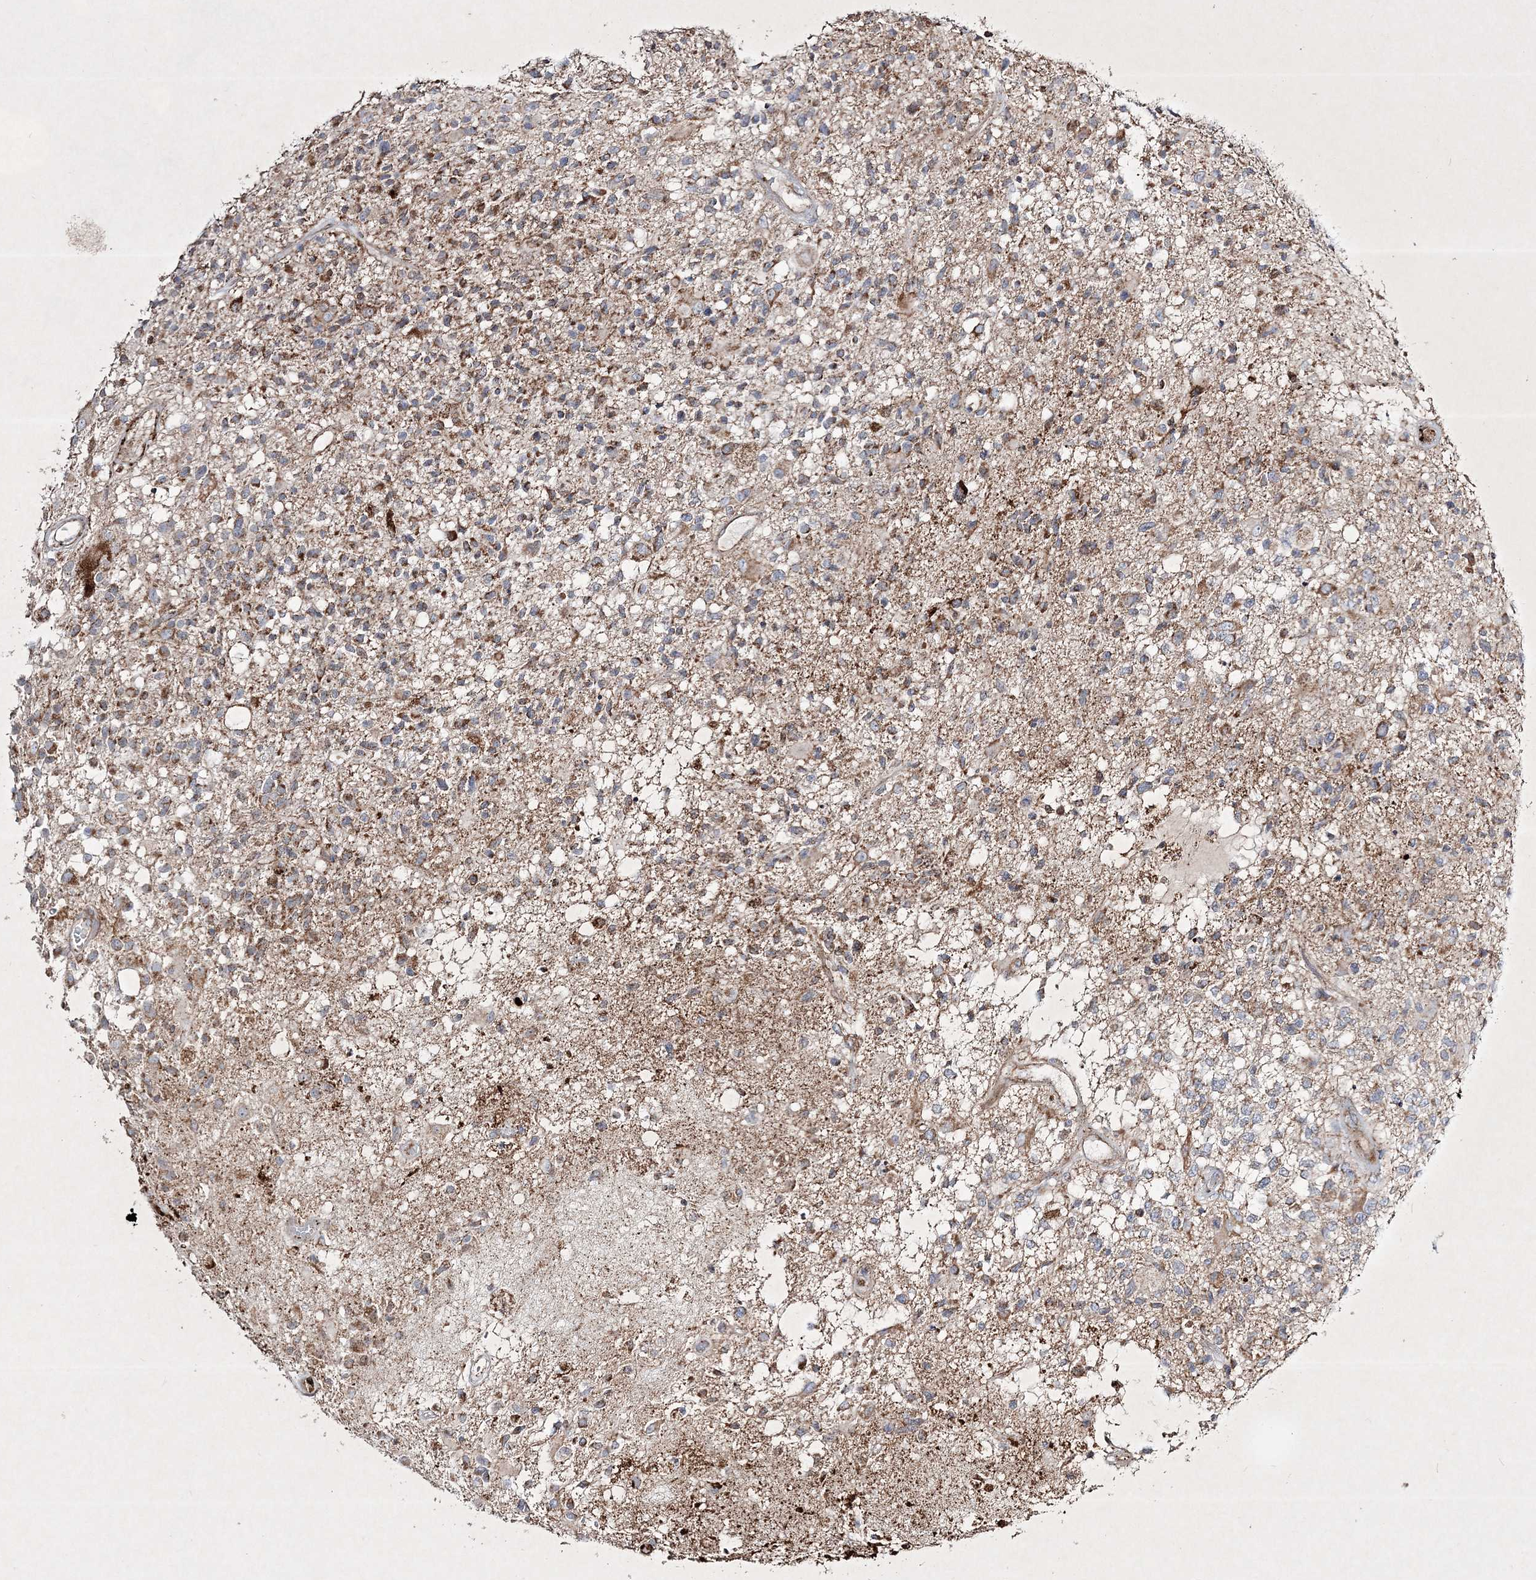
{"staining": {"intensity": "moderate", "quantity": "25%-75%", "location": "cytoplasmic/membranous"}, "tissue": "glioma", "cell_type": "Tumor cells", "image_type": "cancer", "snomed": [{"axis": "morphology", "description": "Glioma, malignant, High grade"}, {"axis": "morphology", "description": "Glioblastoma, NOS"}, {"axis": "topography", "description": "Brain"}], "caption": "An IHC image of tumor tissue is shown. Protein staining in brown labels moderate cytoplasmic/membranous positivity in glioma within tumor cells. The protein of interest is stained brown, and the nuclei are stained in blue (DAB IHC with brightfield microscopy, high magnification).", "gene": "RICTOR", "patient": {"sex": "male", "age": 60}}